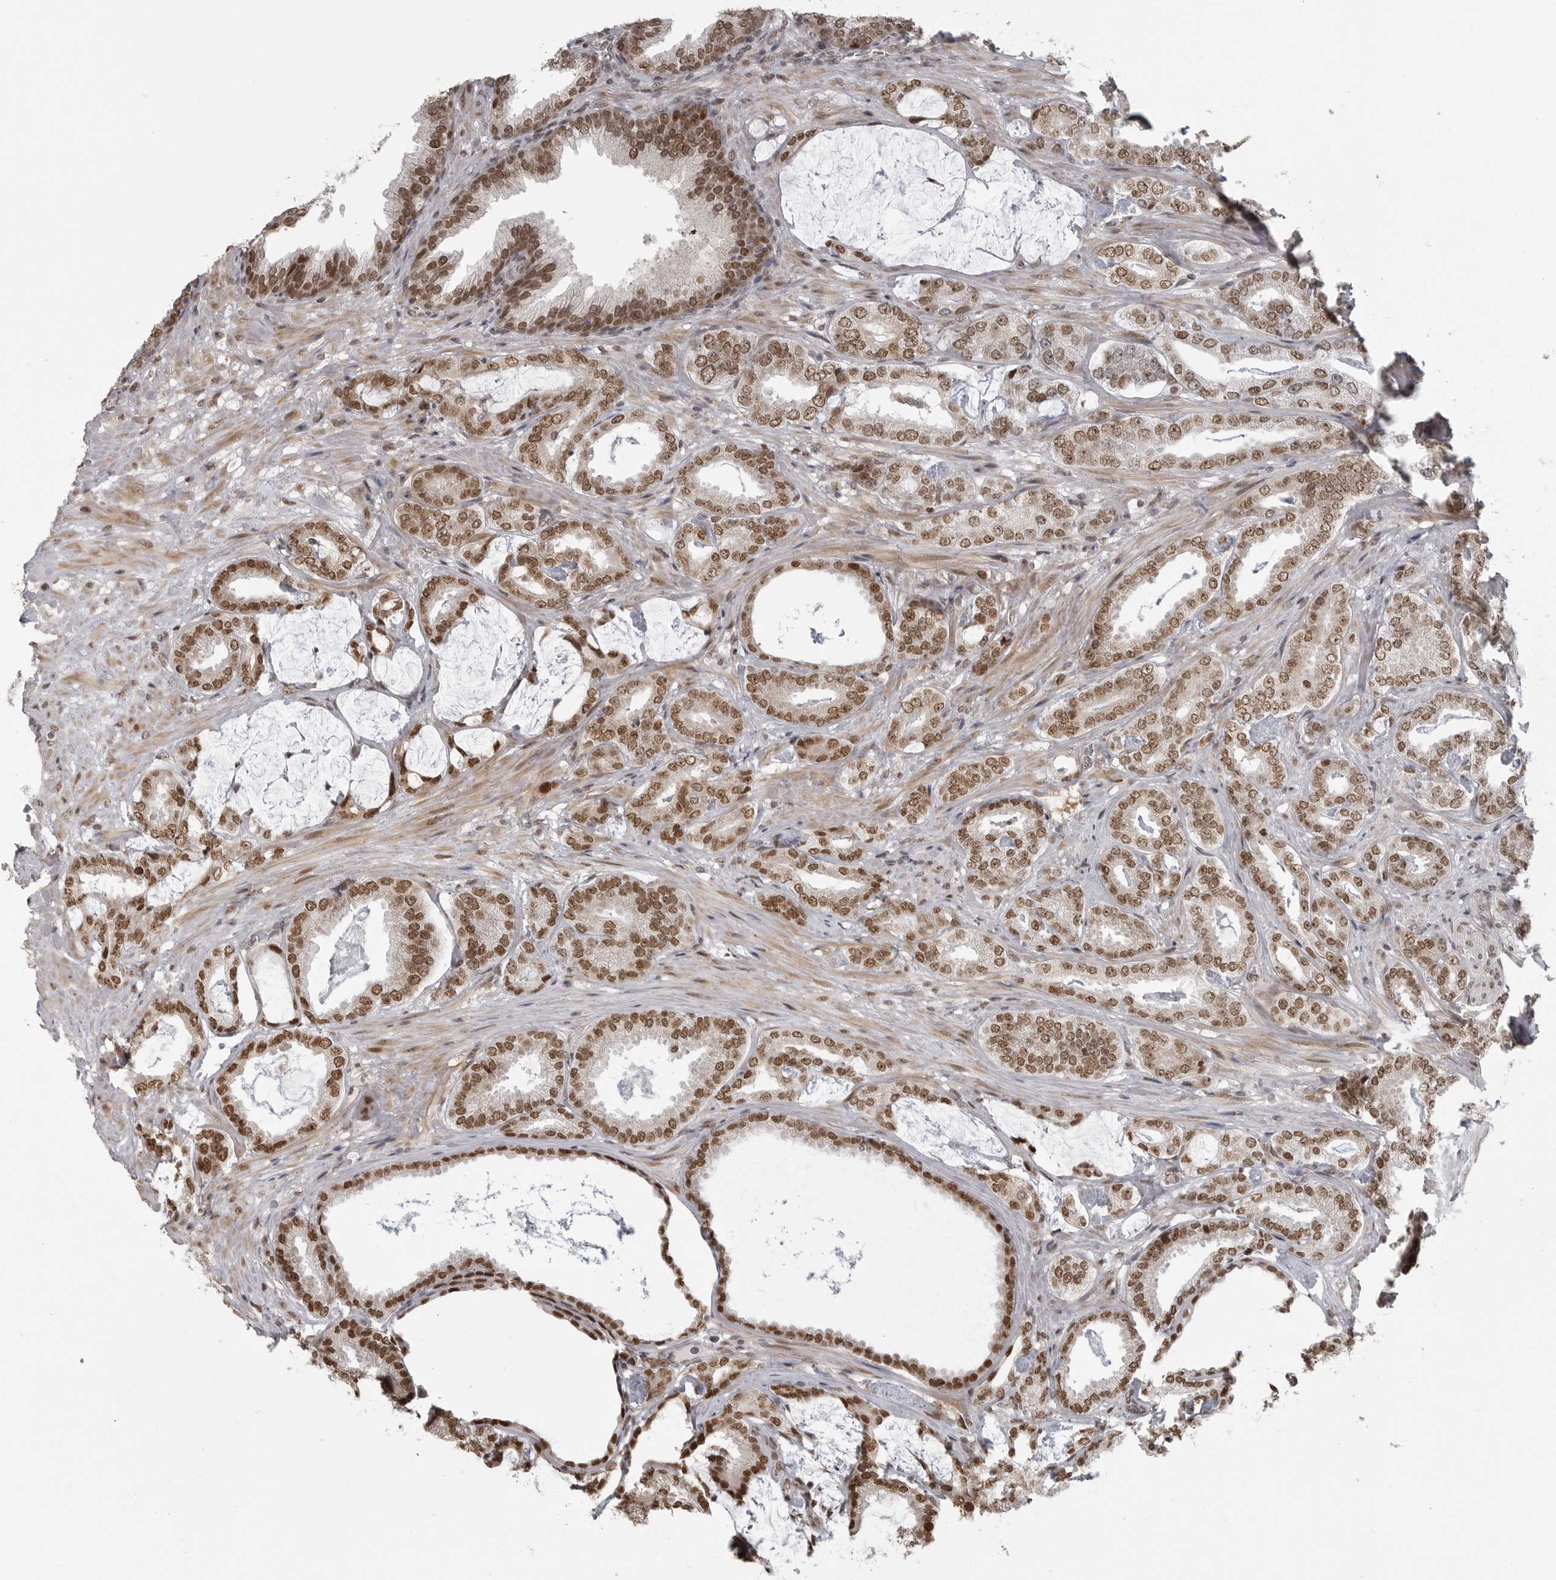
{"staining": {"intensity": "moderate", "quantity": ">75%", "location": "nuclear"}, "tissue": "prostate cancer", "cell_type": "Tumor cells", "image_type": "cancer", "snomed": [{"axis": "morphology", "description": "Adenocarcinoma, Low grade"}, {"axis": "topography", "description": "Prostate"}], "caption": "DAB immunohistochemical staining of prostate low-grade adenocarcinoma shows moderate nuclear protein expression in about >75% of tumor cells. Ihc stains the protein in brown and the nuclei are stained blue.", "gene": "ISG20L2", "patient": {"sex": "male", "age": 71}}